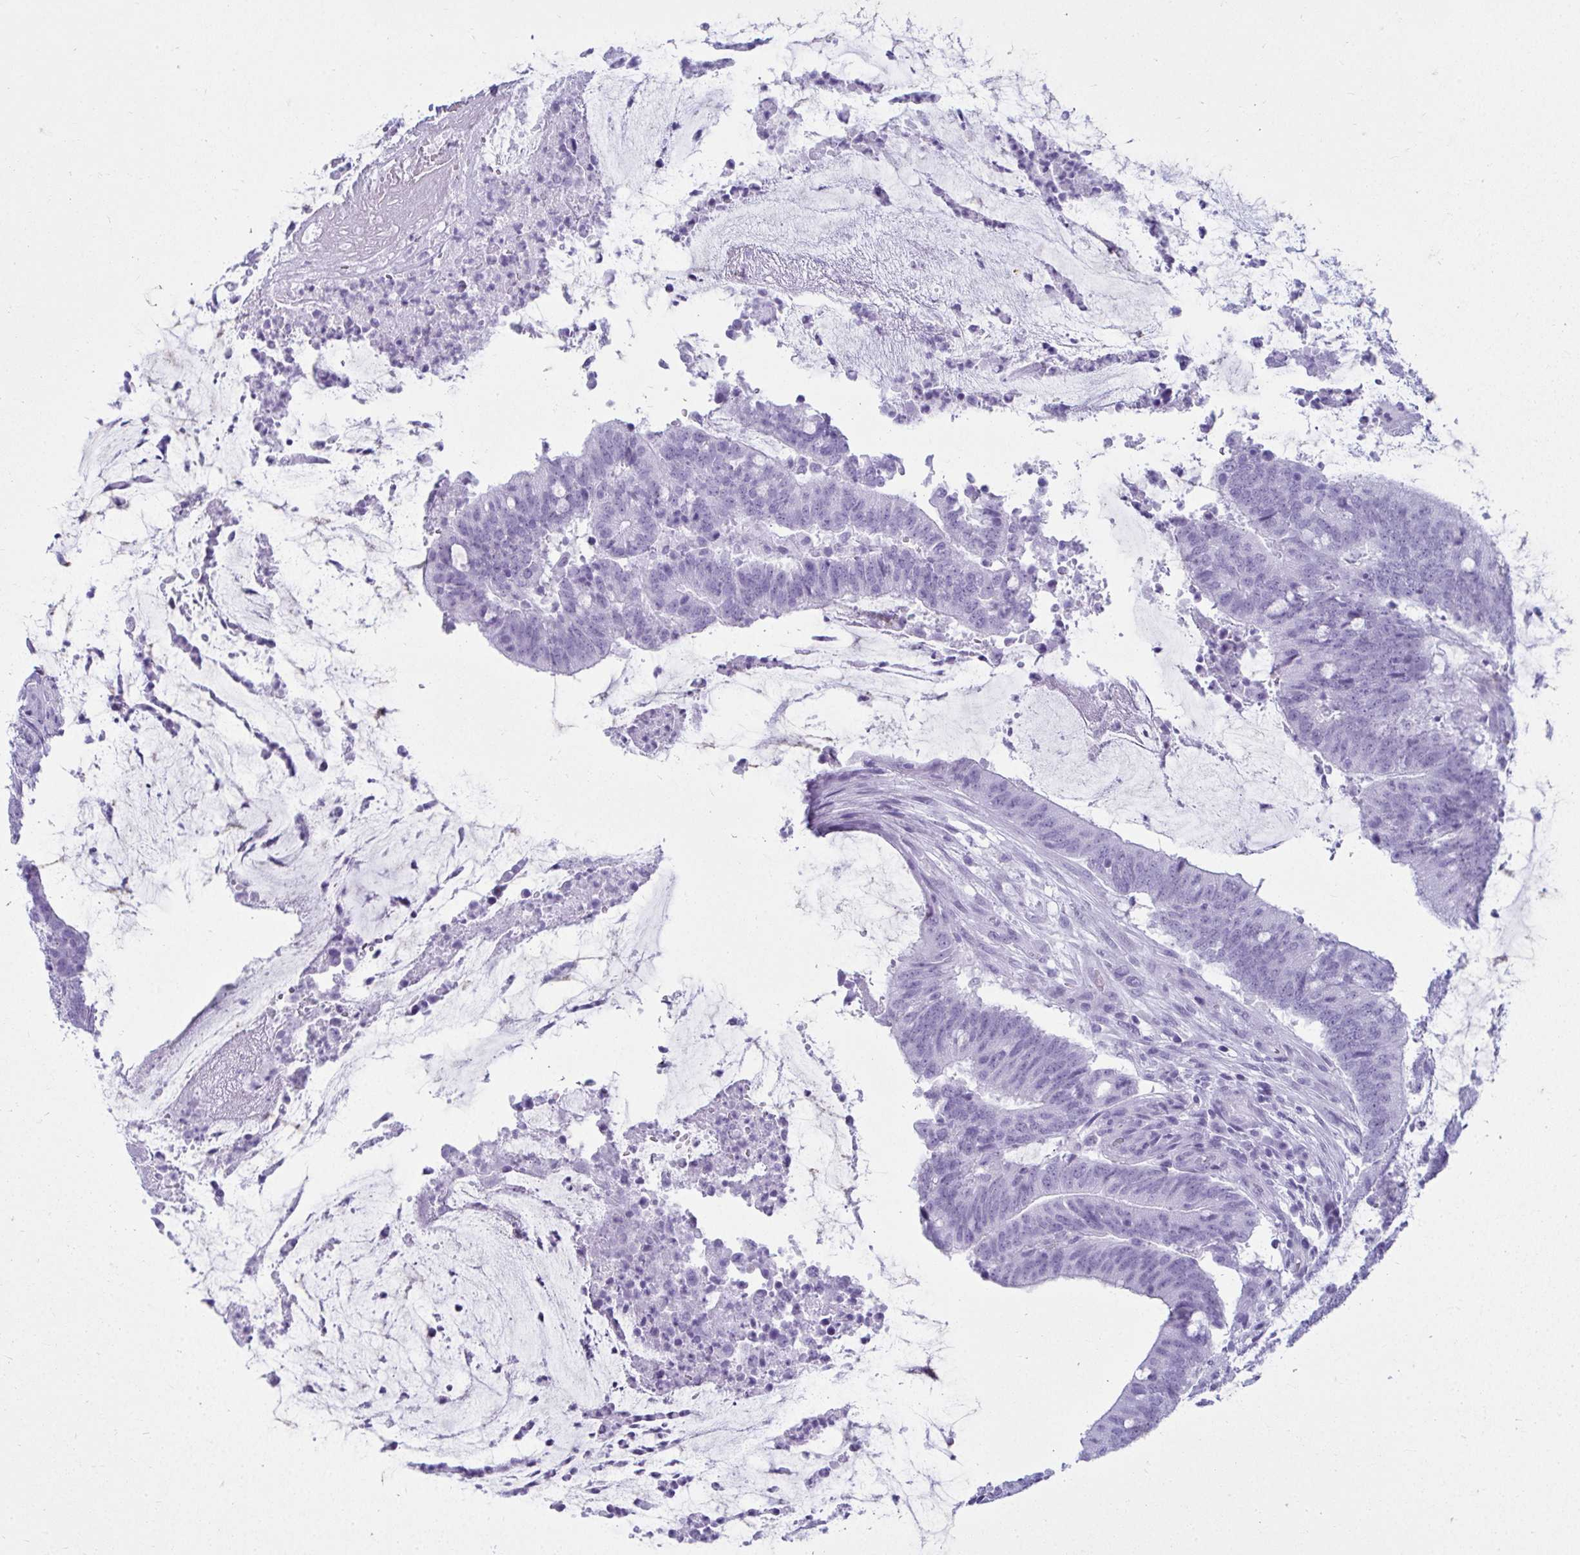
{"staining": {"intensity": "negative", "quantity": "none", "location": "none"}, "tissue": "colorectal cancer", "cell_type": "Tumor cells", "image_type": "cancer", "snomed": [{"axis": "morphology", "description": "Adenocarcinoma, NOS"}, {"axis": "topography", "description": "Colon"}], "caption": "The micrograph exhibits no significant positivity in tumor cells of adenocarcinoma (colorectal).", "gene": "CLGN", "patient": {"sex": "female", "age": 43}}